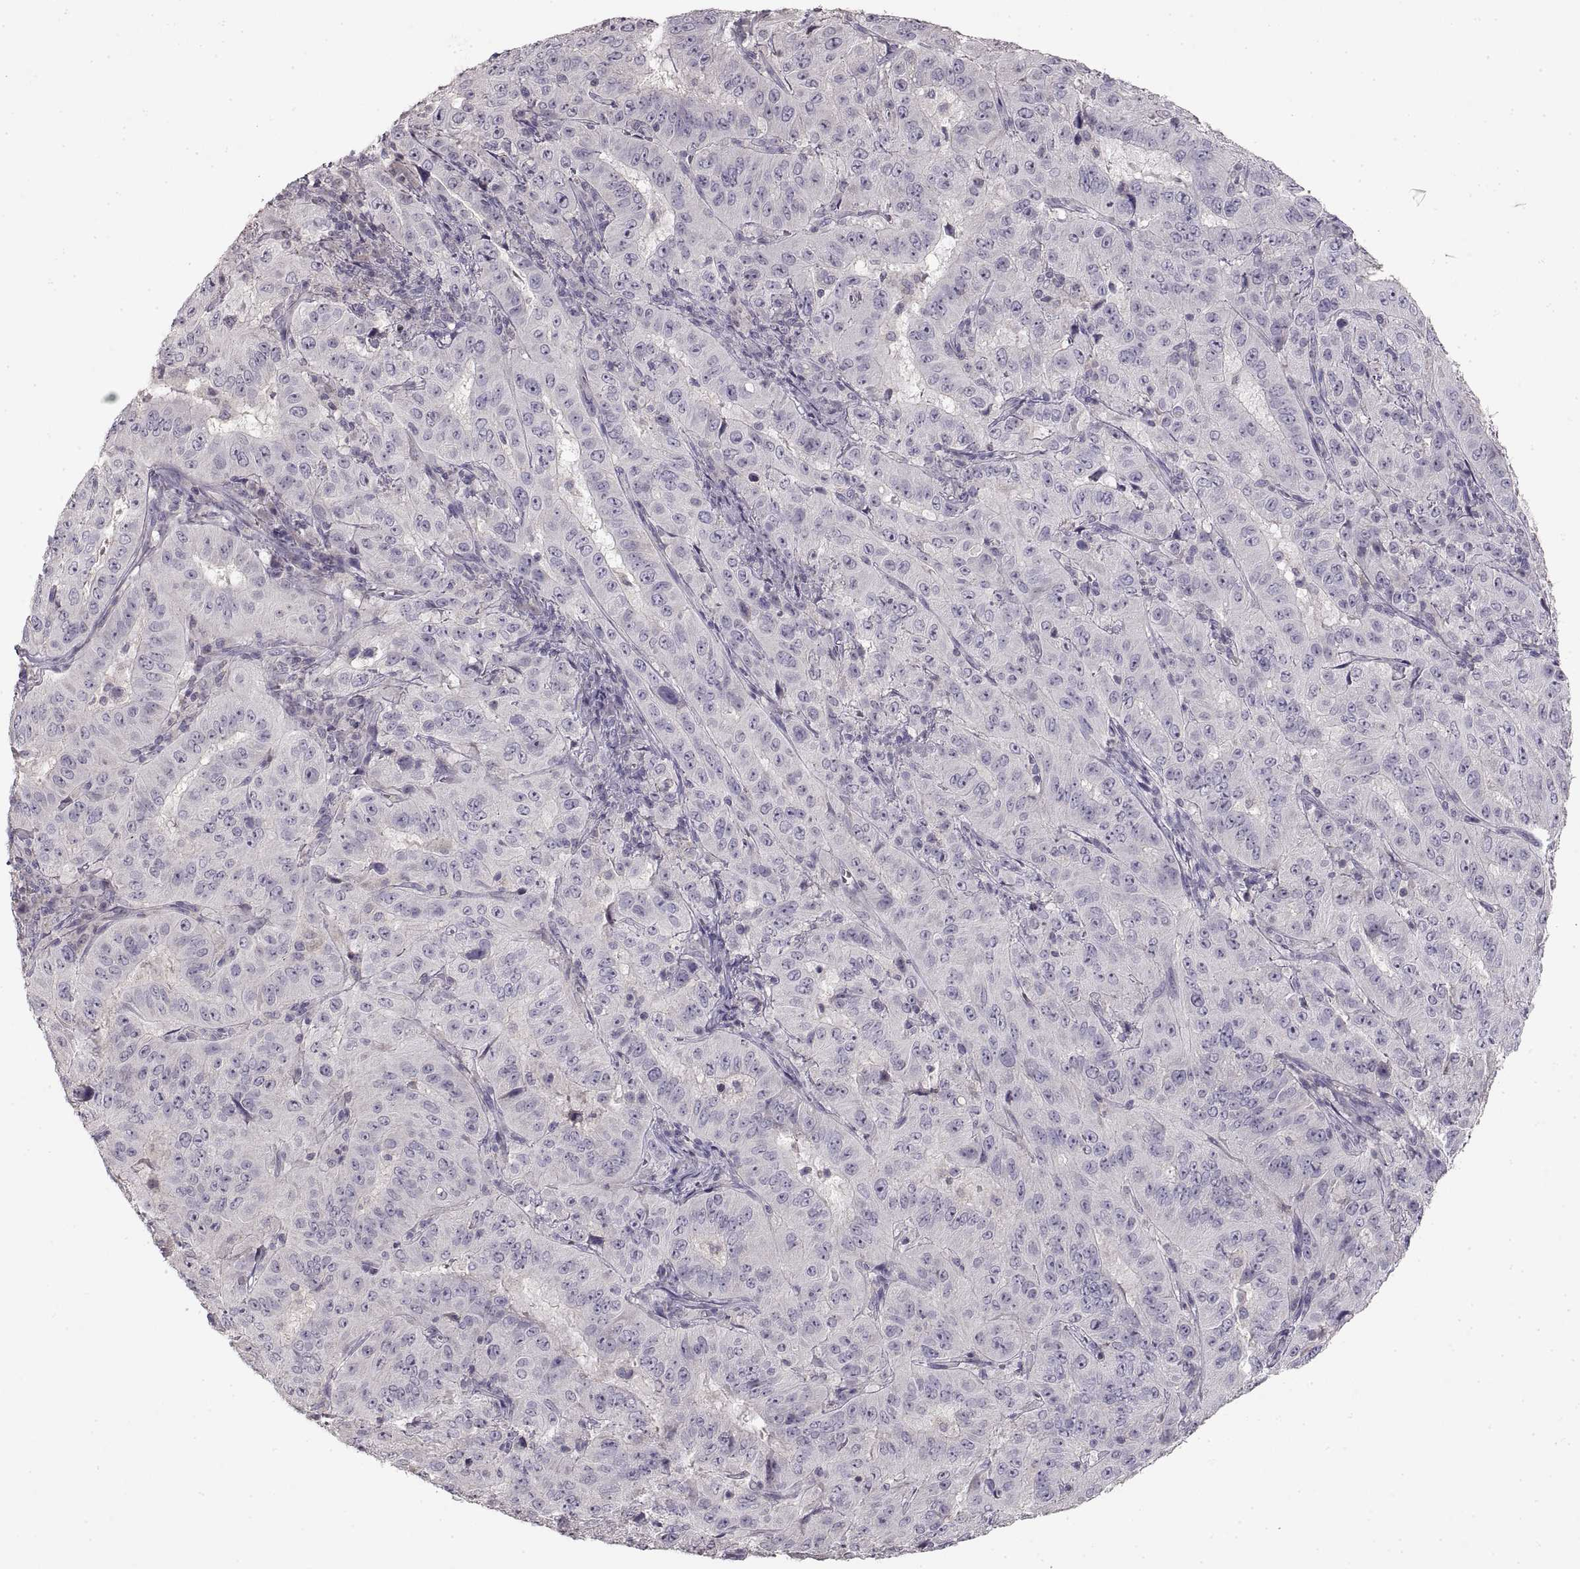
{"staining": {"intensity": "negative", "quantity": "none", "location": "none"}, "tissue": "pancreatic cancer", "cell_type": "Tumor cells", "image_type": "cancer", "snomed": [{"axis": "morphology", "description": "Adenocarcinoma, NOS"}, {"axis": "topography", "description": "Pancreas"}], "caption": "Pancreatic cancer stained for a protein using IHC displays no staining tumor cells.", "gene": "ADAM11", "patient": {"sex": "male", "age": 63}}